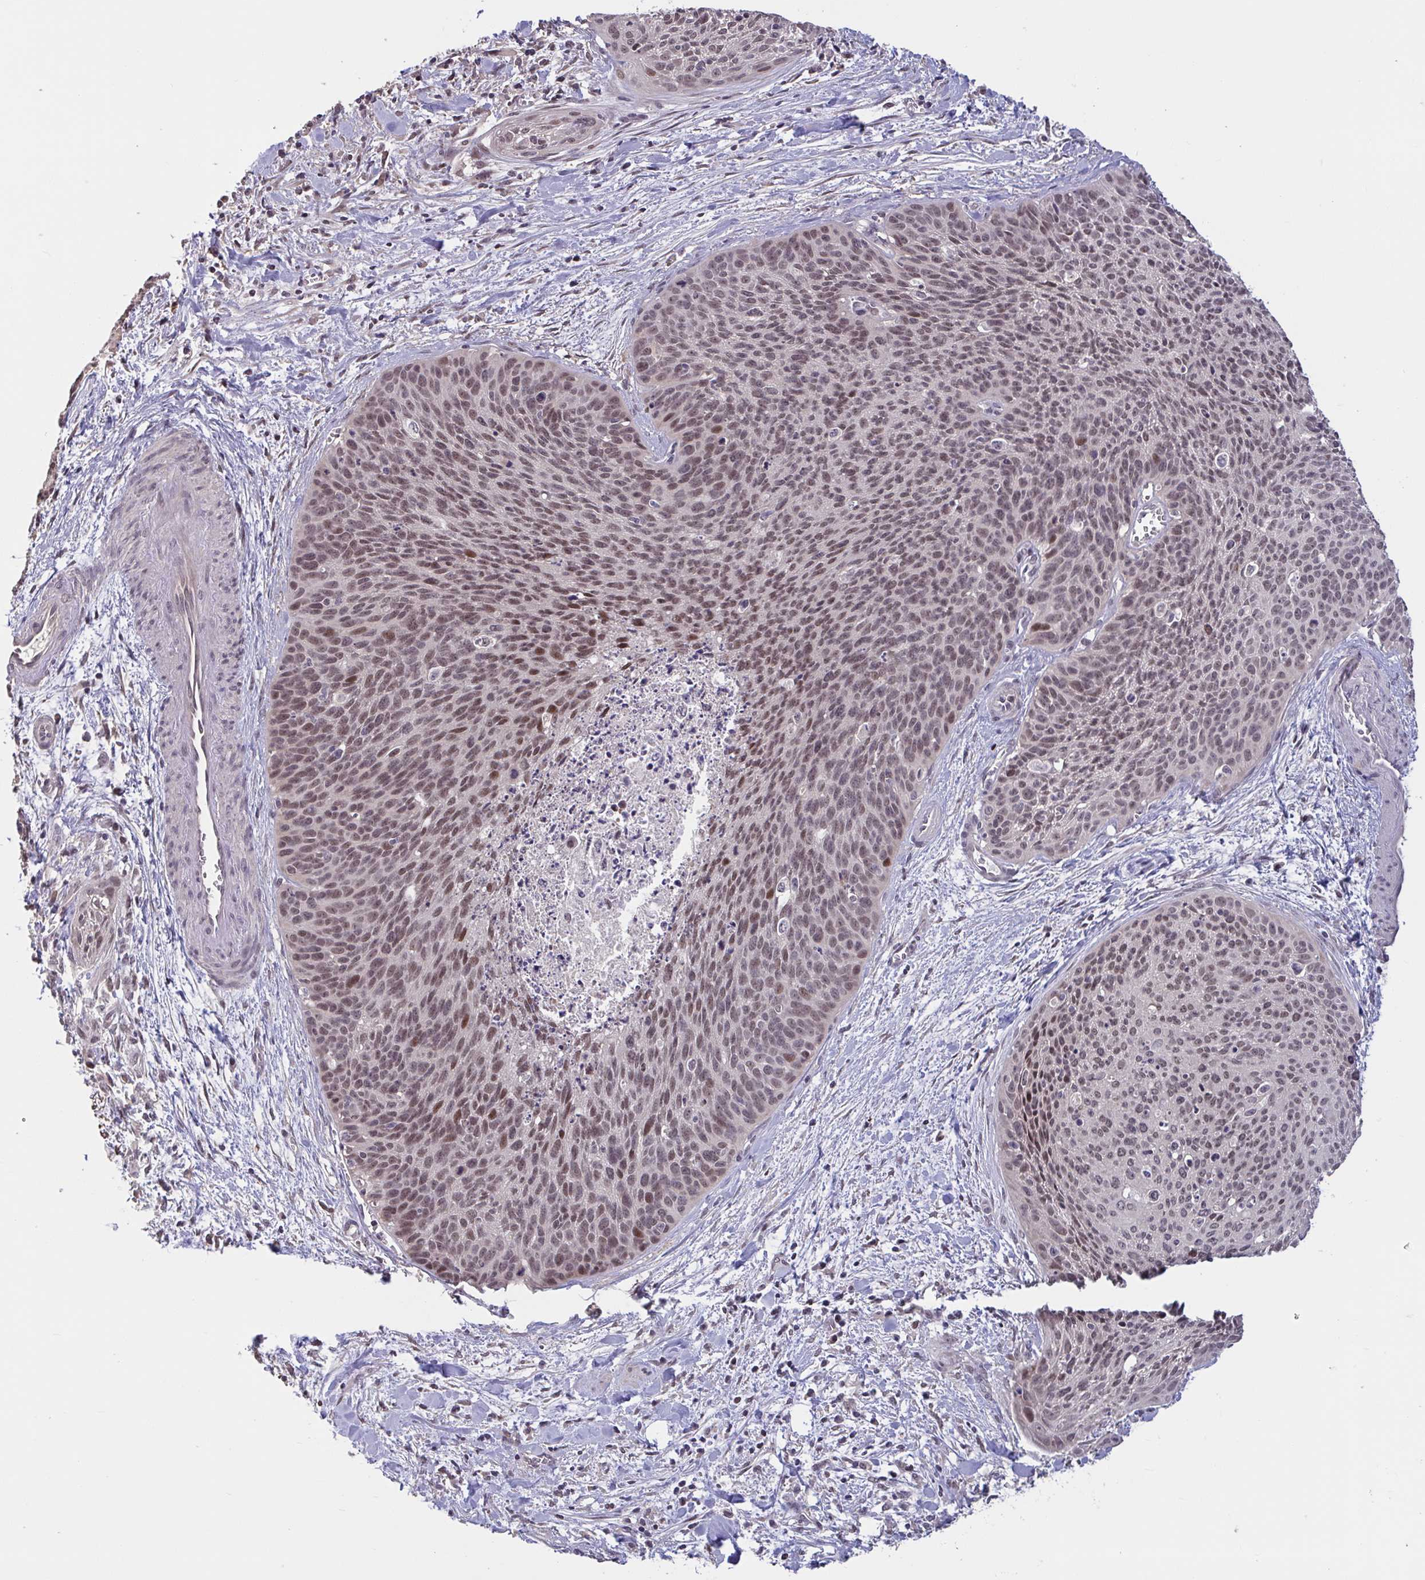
{"staining": {"intensity": "moderate", "quantity": ">75%", "location": "nuclear"}, "tissue": "cervical cancer", "cell_type": "Tumor cells", "image_type": "cancer", "snomed": [{"axis": "morphology", "description": "Squamous cell carcinoma, NOS"}, {"axis": "topography", "description": "Cervix"}], "caption": "Immunohistochemistry (IHC) micrograph of squamous cell carcinoma (cervical) stained for a protein (brown), which demonstrates medium levels of moderate nuclear positivity in about >75% of tumor cells.", "gene": "ZNF414", "patient": {"sex": "female", "age": 55}}